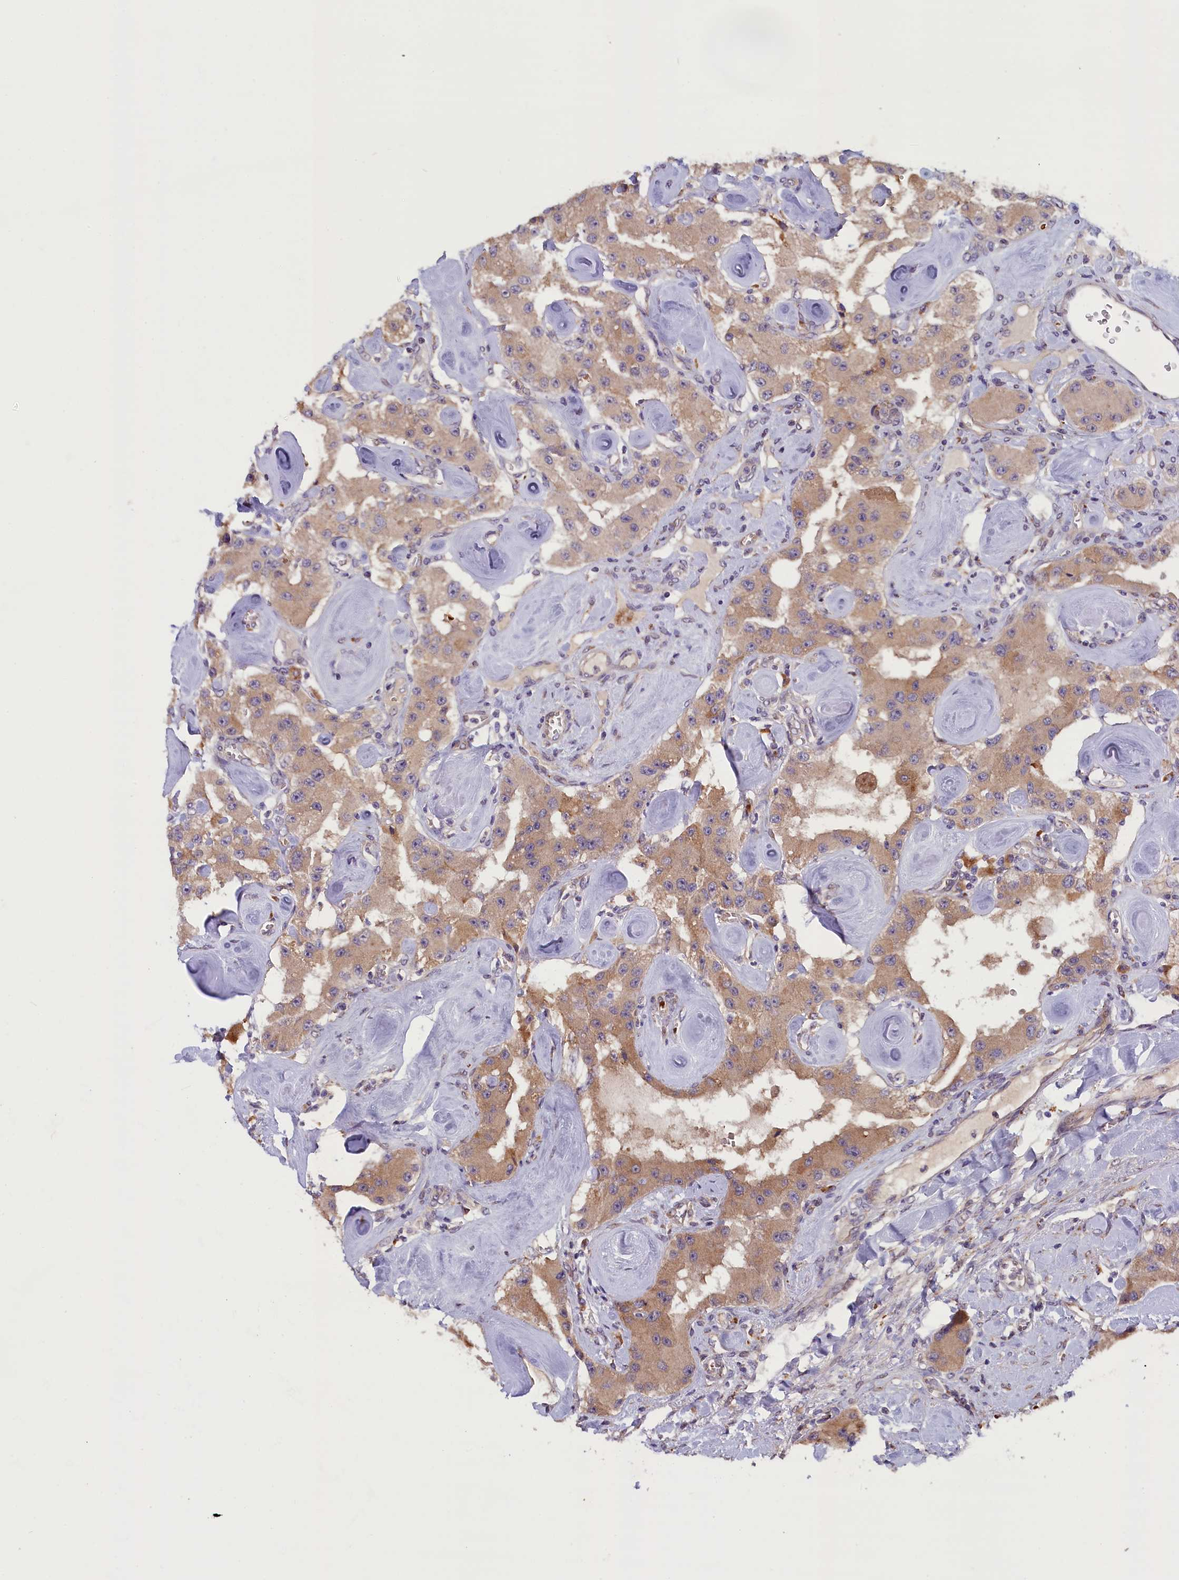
{"staining": {"intensity": "moderate", "quantity": ">75%", "location": "cytoplasmic/membranous"}, "tissue": "carcinoid", "cell_type": "Tumor cells", "image_type": "cancer", "snomed": [{"axis": "morphology", "description": "Carcinoid, malignant, NOS"}, {"axis": "topography", "description": "Pancreas"}], "caption": "The micrograph shows a brown stain indicating the presence of a protein in the cytoplasmic/membranous of tumor cells in carcinoid.", "gene": "CCDC9B", "patient": {"sex": "male", "age": 41}}